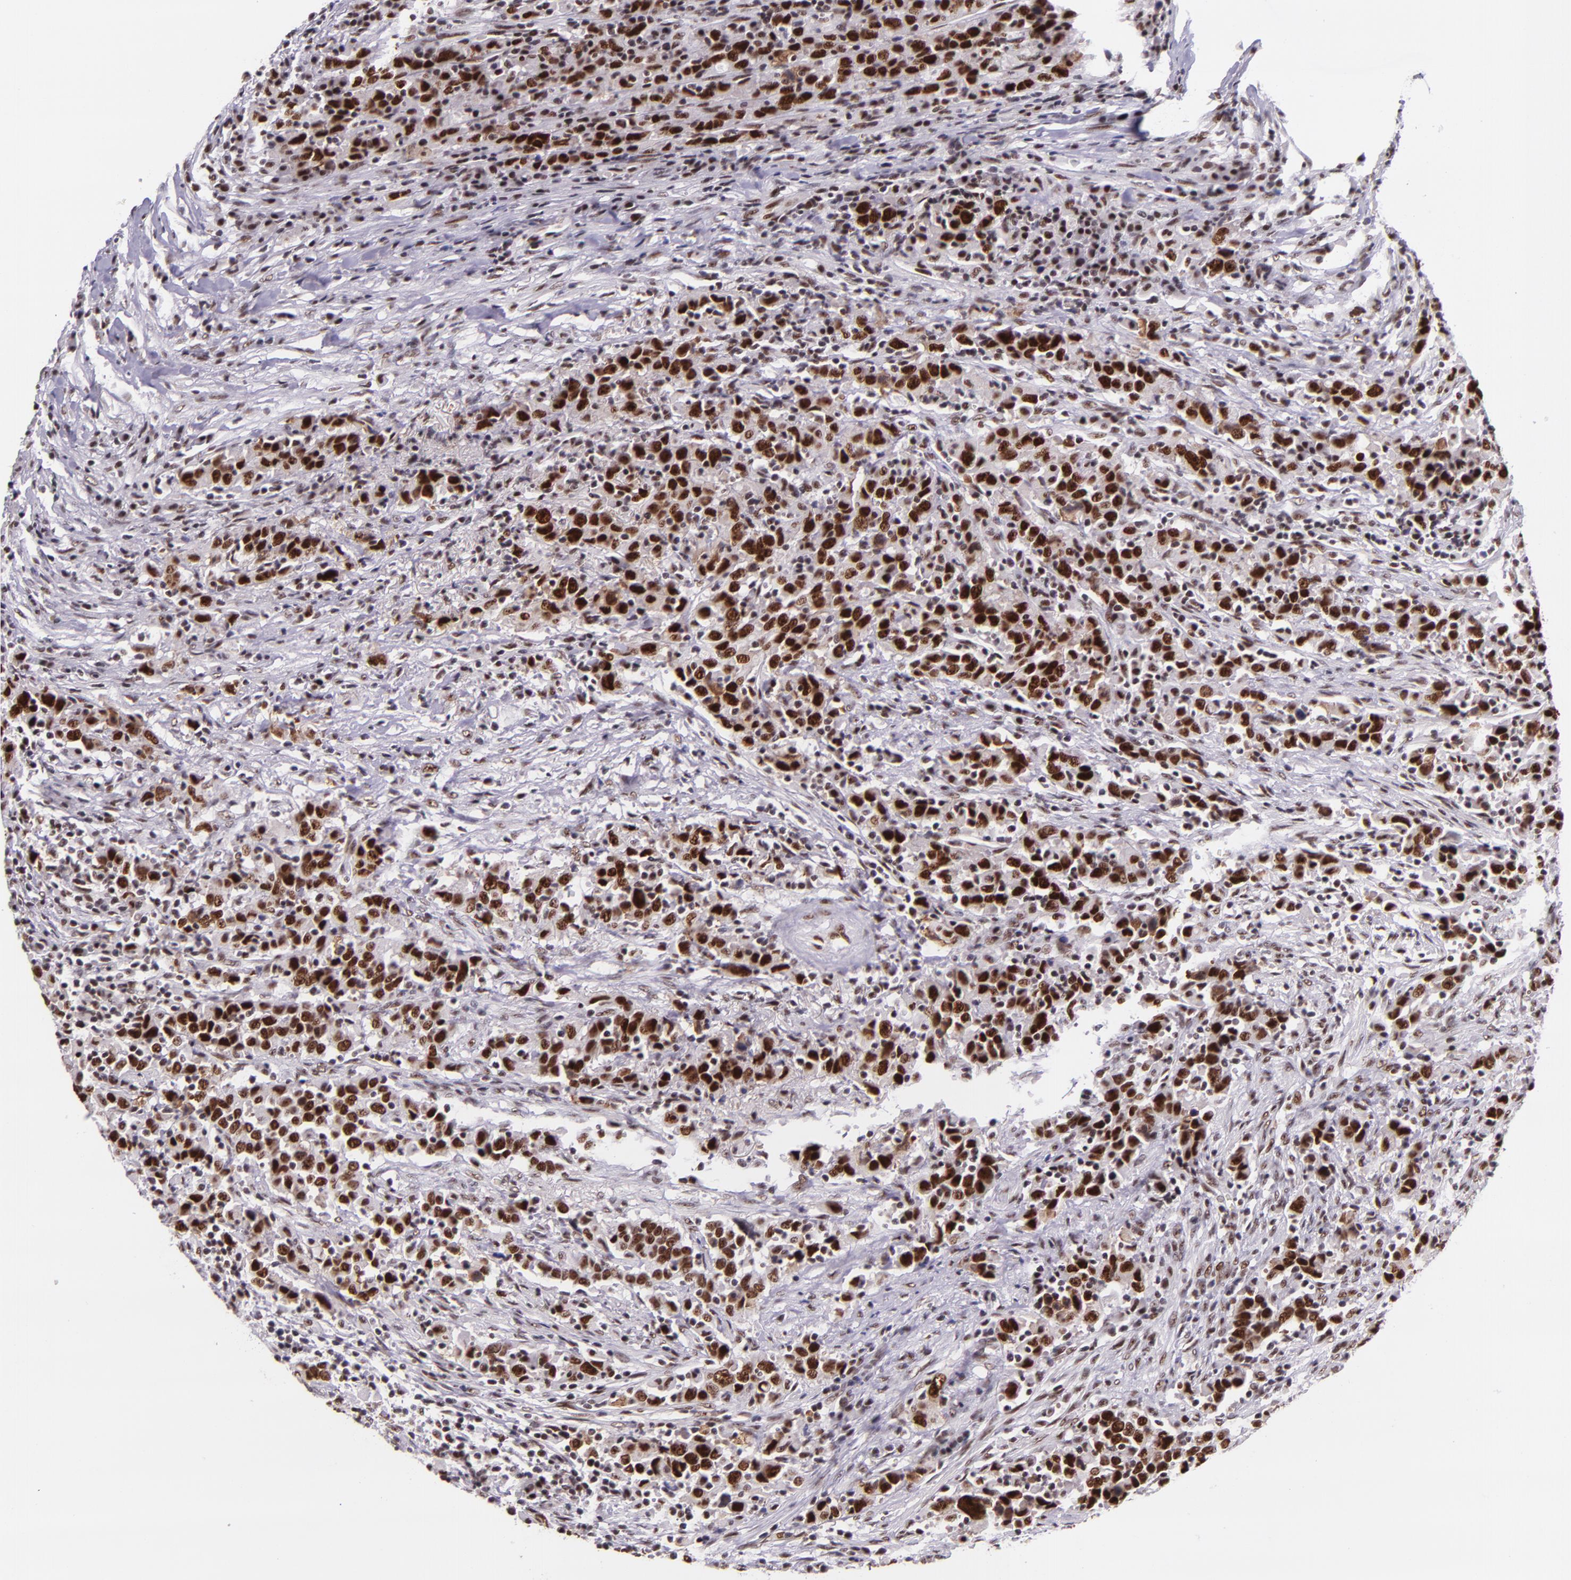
{"staining": {"intensity": "strong", "quantity": ">75%", "location": "nuclear"}, "tissue": "urothelial cancer", "cell_type": "Tumor cells", "image_type": "cancer", "snomed": [{"axis": "morphology", "description": "Urothelial carcinoma, High grade"}, {"axis": "topography", "description": "Urinary bladder"}], "caption": "Strong nuclear protein staining is present in approximately >75% of tumor cells in high-grade urothelial carcinoma.", "gene": "GPKOW", "patient": {"sex": "male", "age": 61}}